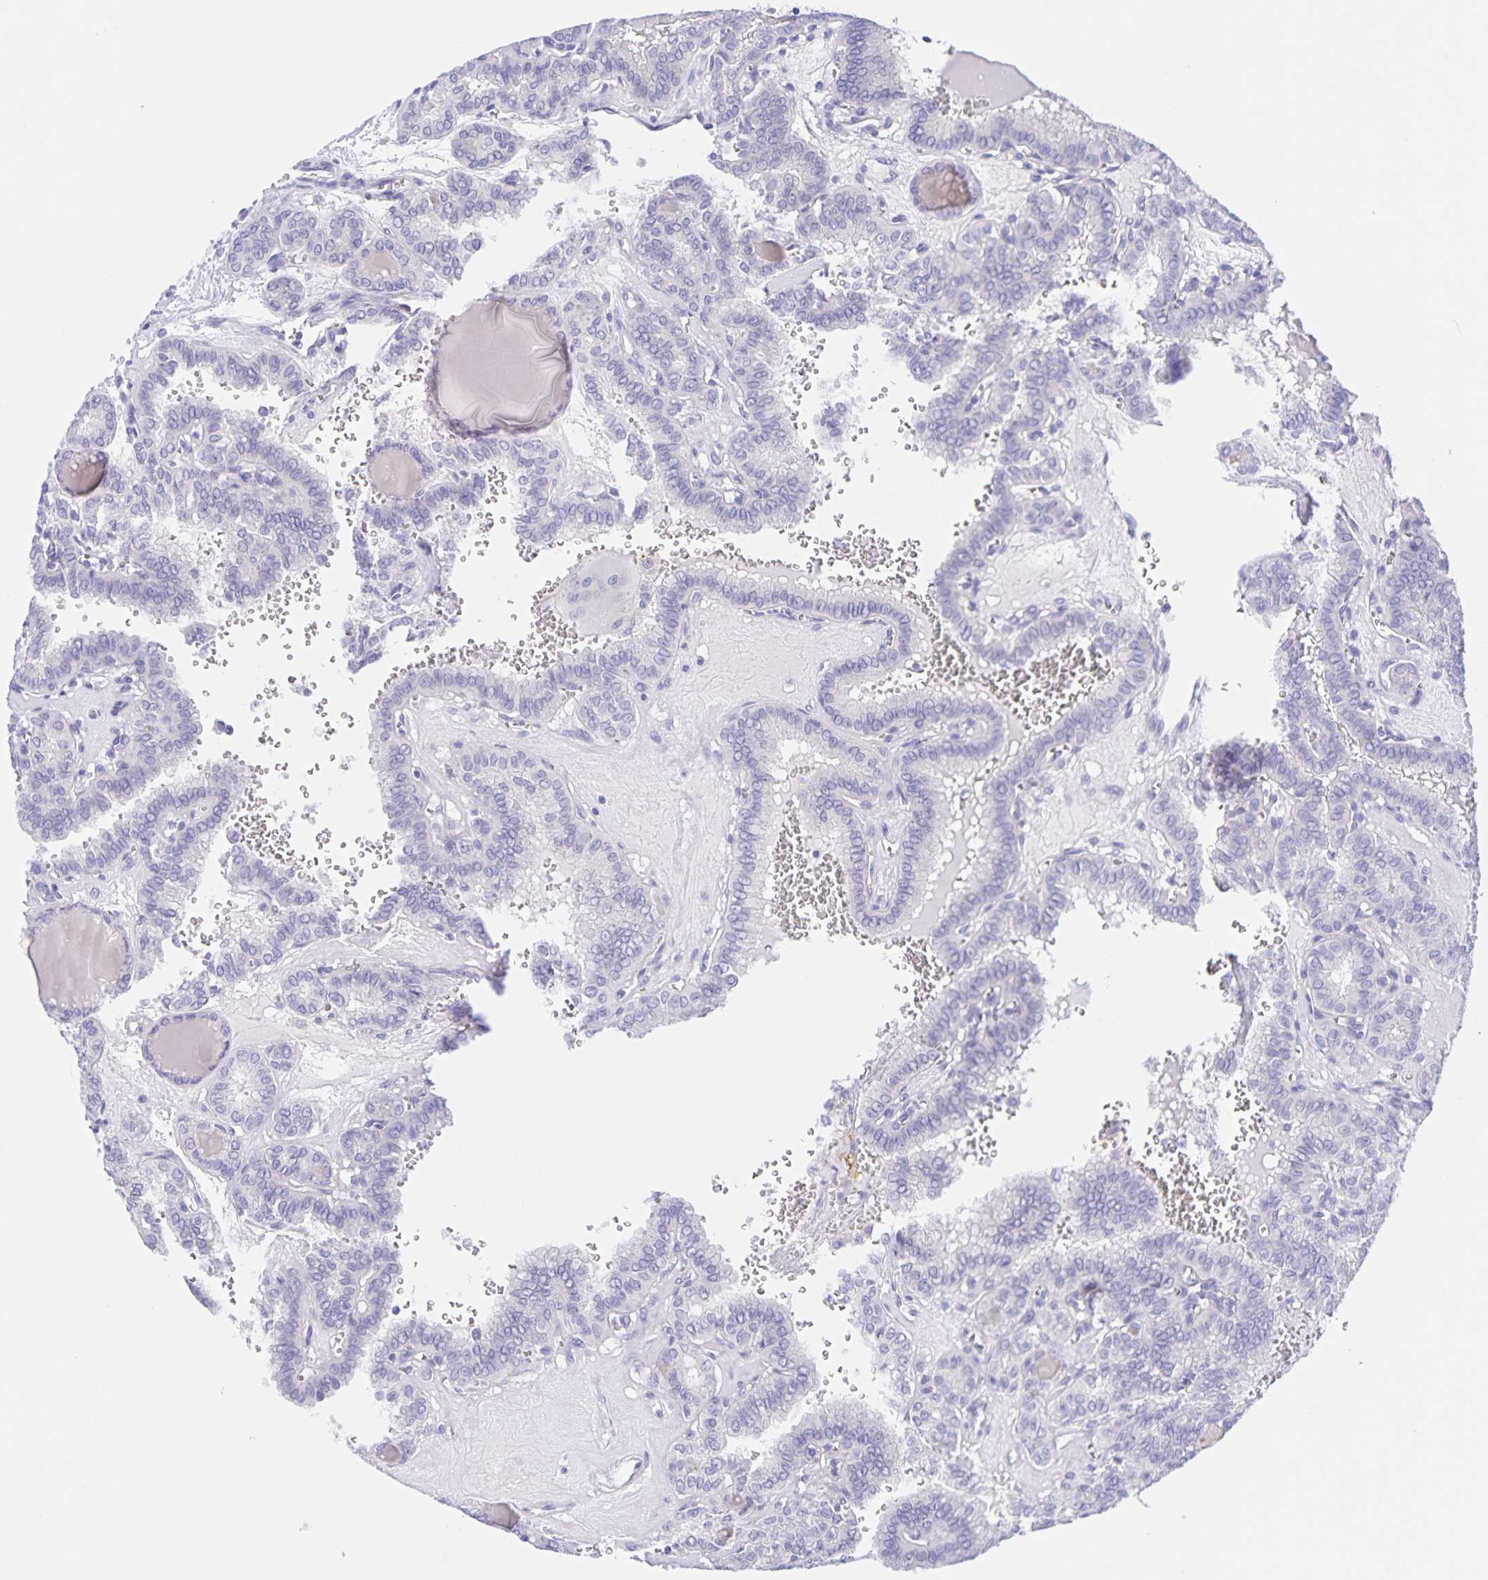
{"staining": {"intensity": "negative", "quantity": "none", "location": "none"}, "tissue": "thyroid cancer", "cell_type": "Tumor cells", "image_type": "cancer", "snomed": [{"axis": "morphology", "description": "Papillary adenocarcinoma, NOS"}, {"axis": "topography", "description": "Thyroid gland"}], "caption": "An image of thyroid cancer stained for a protein displays no brown staining in tumor cells.", "gene": "DMGDH", "patient": {"sex": "female", "age": 41}}